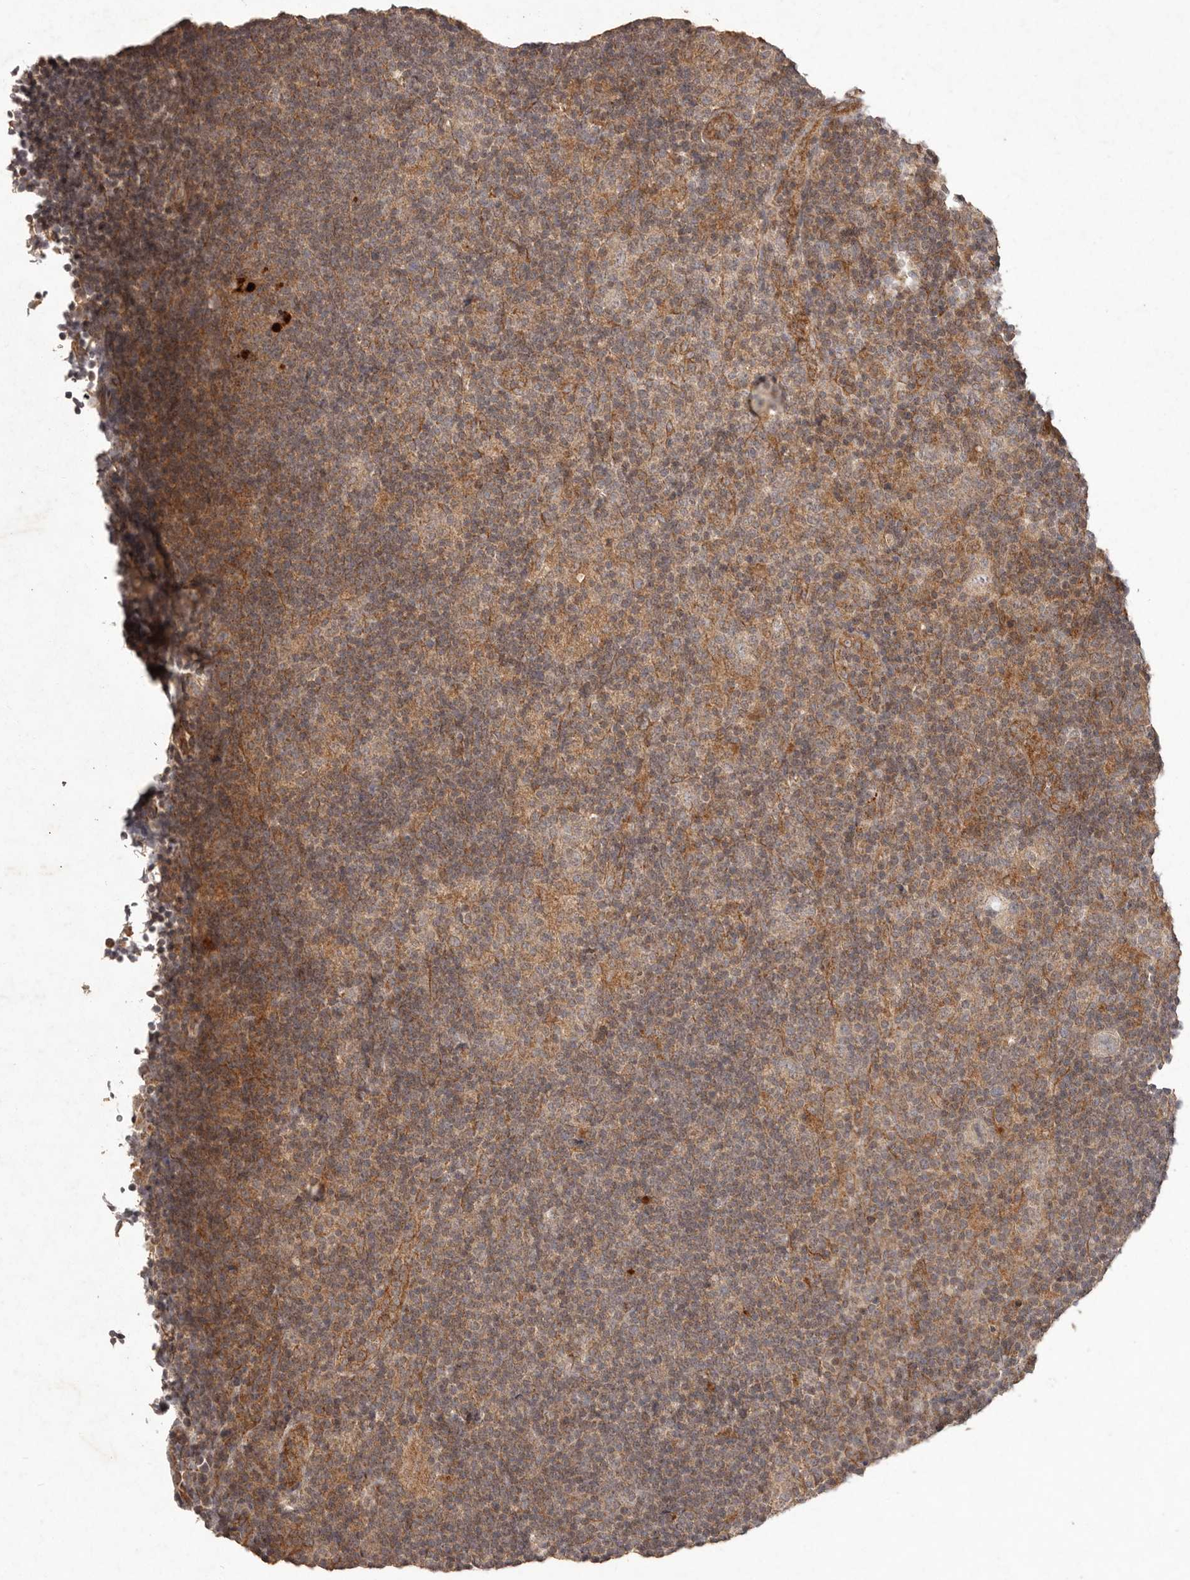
{"staining": {"intensity": "moderate", "quantity": ">75%", "location": "cytoplasmic/membranous"}, "tissue": "lymphoma", "cell_type": "Tumor cells", "image_type": "cancer", "snomed": [{"axis": "morphology", "description": "Hodgkin's disease, NOS"}, {"axis": "topography", "description": "Lymph node"}], "caption": "Tumor cells exhibit moderate cytoplasmic/membranous expression in approximately >75% of cells in Hodgkin's disease.", "gene": "PLOD2", "patient": {"sex": "female", "age": 57}}